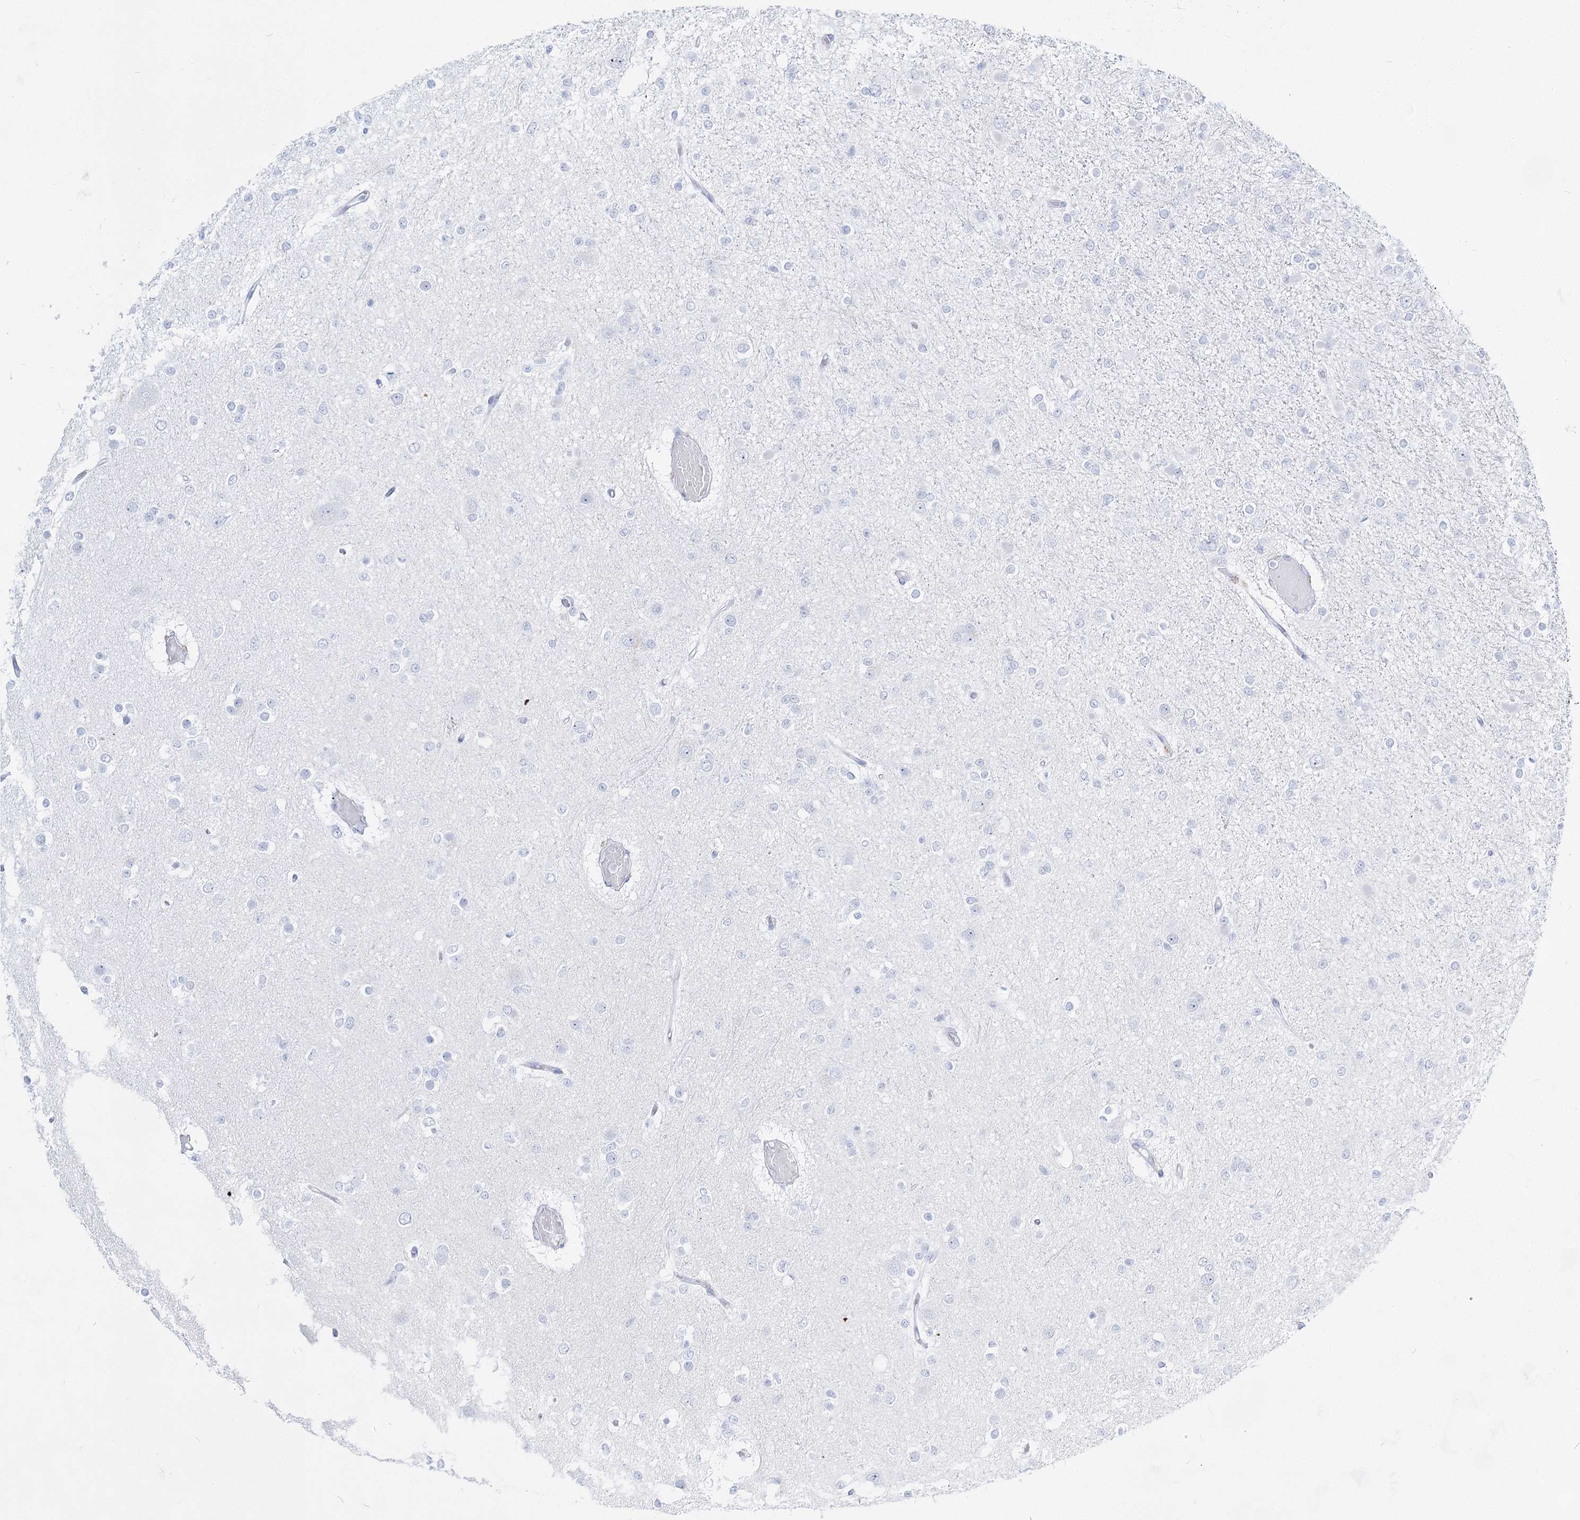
{"staining": {"intensity": "negative", "quantity": "none", "location": "none"}, "tissue": "glioma", "cell_type": "Tumor cells", "image_type": "cancer", "snomed": [{"axis": "morphology", "description": "Glioma, malignant, Low grade"}, {"axis": "topography", "description": "Brain"}], "caption": "Protein analysis of malignant low-grade glioma demonstrates no significant staining in tumor cells. (Immunohistochemistry, brightfield microscopy, high magnification).", "gene": "ACRV1", "patient": {"sex": "female", "age": 22}}